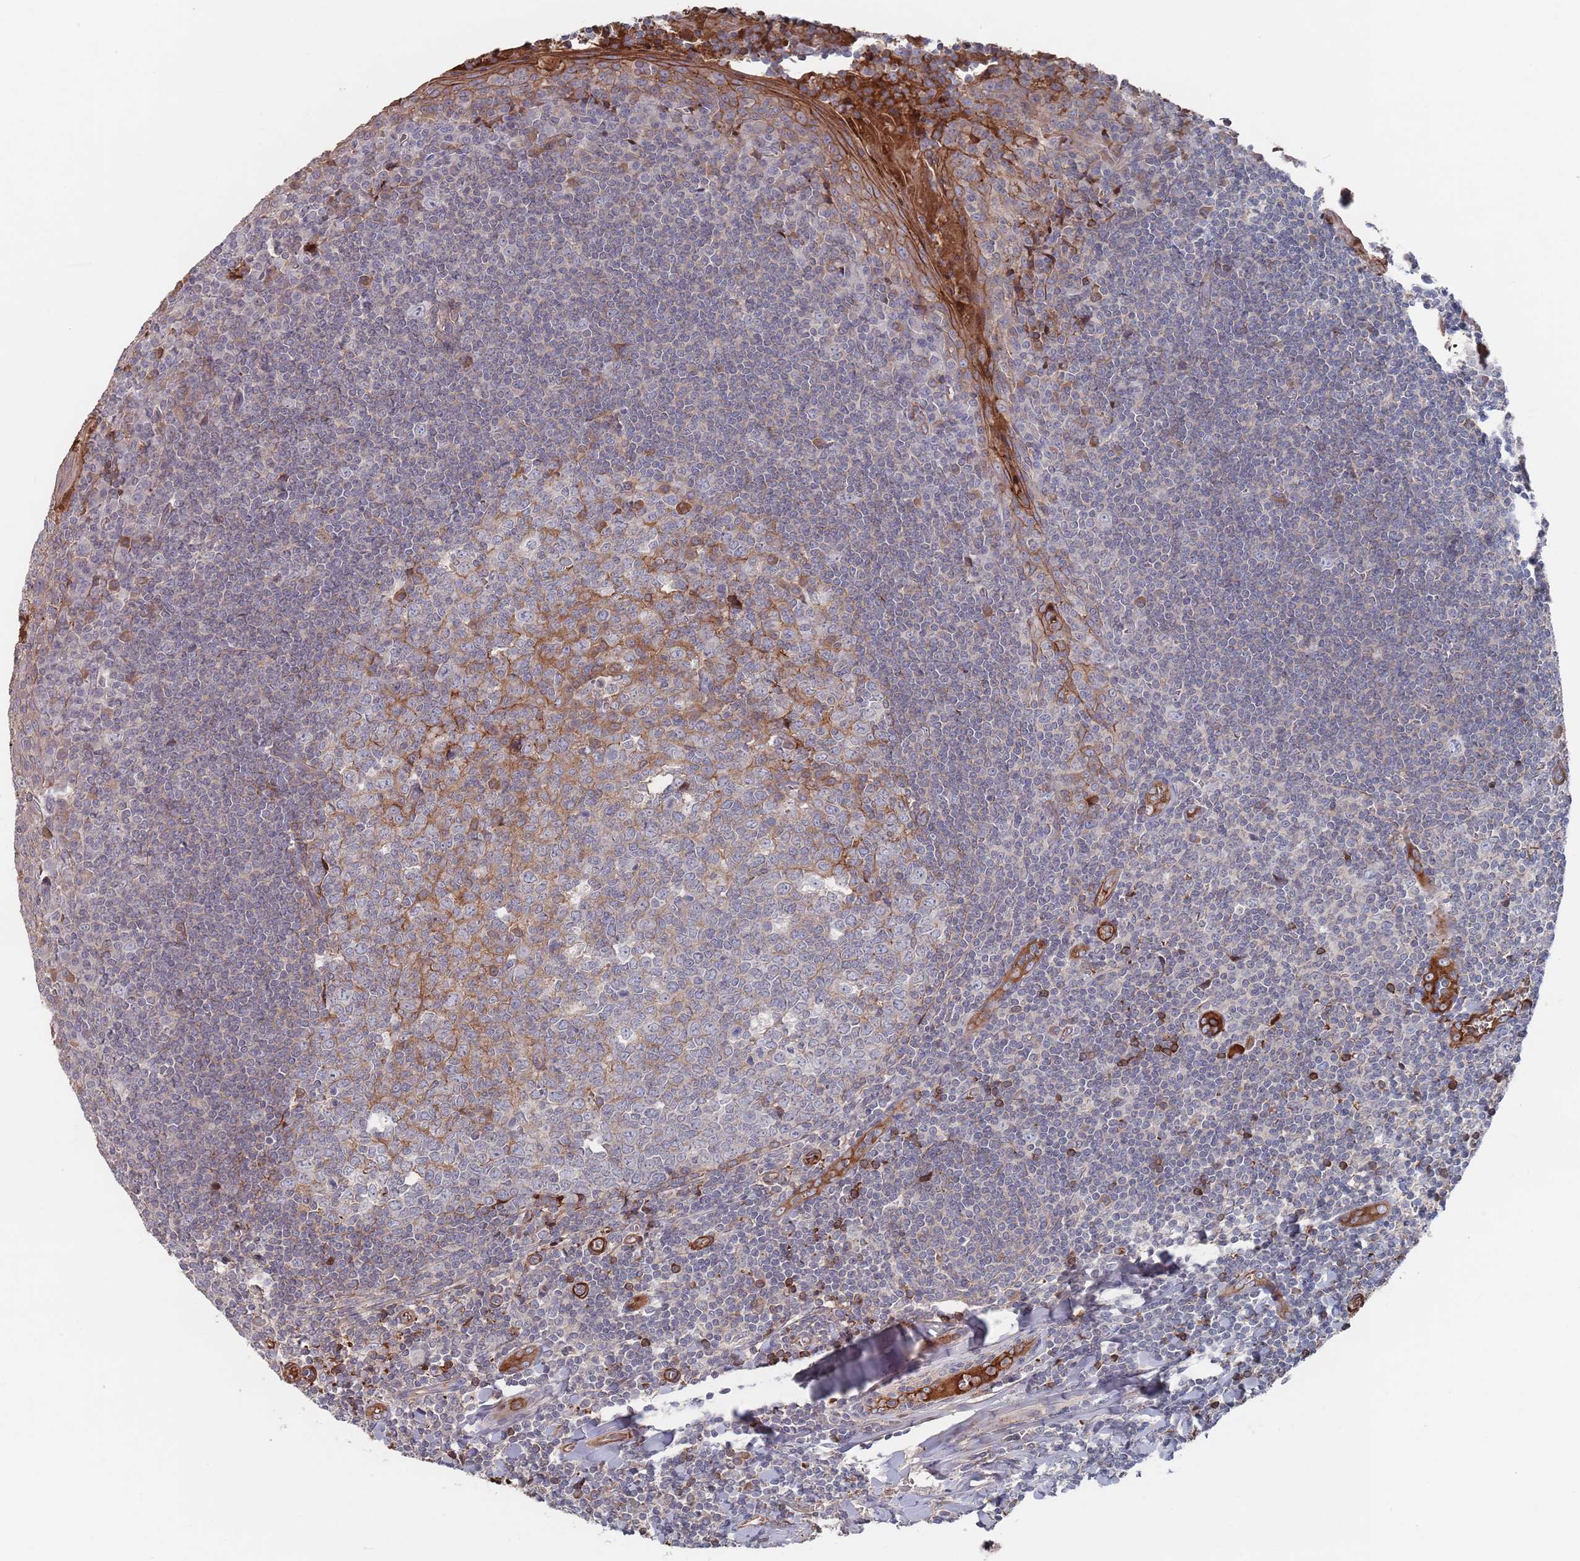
{"staining": {"intensity": "strong", "quantity": "<25%", "location": "cytoplasmic/membranous"}, "tissue": "tonsil", "cell_type": "Germinal center cells", "image_type": "normal", "snomed": [{"axis": "morphology", "description": "Normal tissue, NOS"}, {"axis": "topography", "description": "Tonsil"}], "caption": "Brown immunohistochemical staining in normal human tonsil exhibits strong cytoplasmic/membranous staining in approximately <25% of germinal center cells.", "gene": "PLEKHA4", "patient": {"sex": "male", "age": 27}}